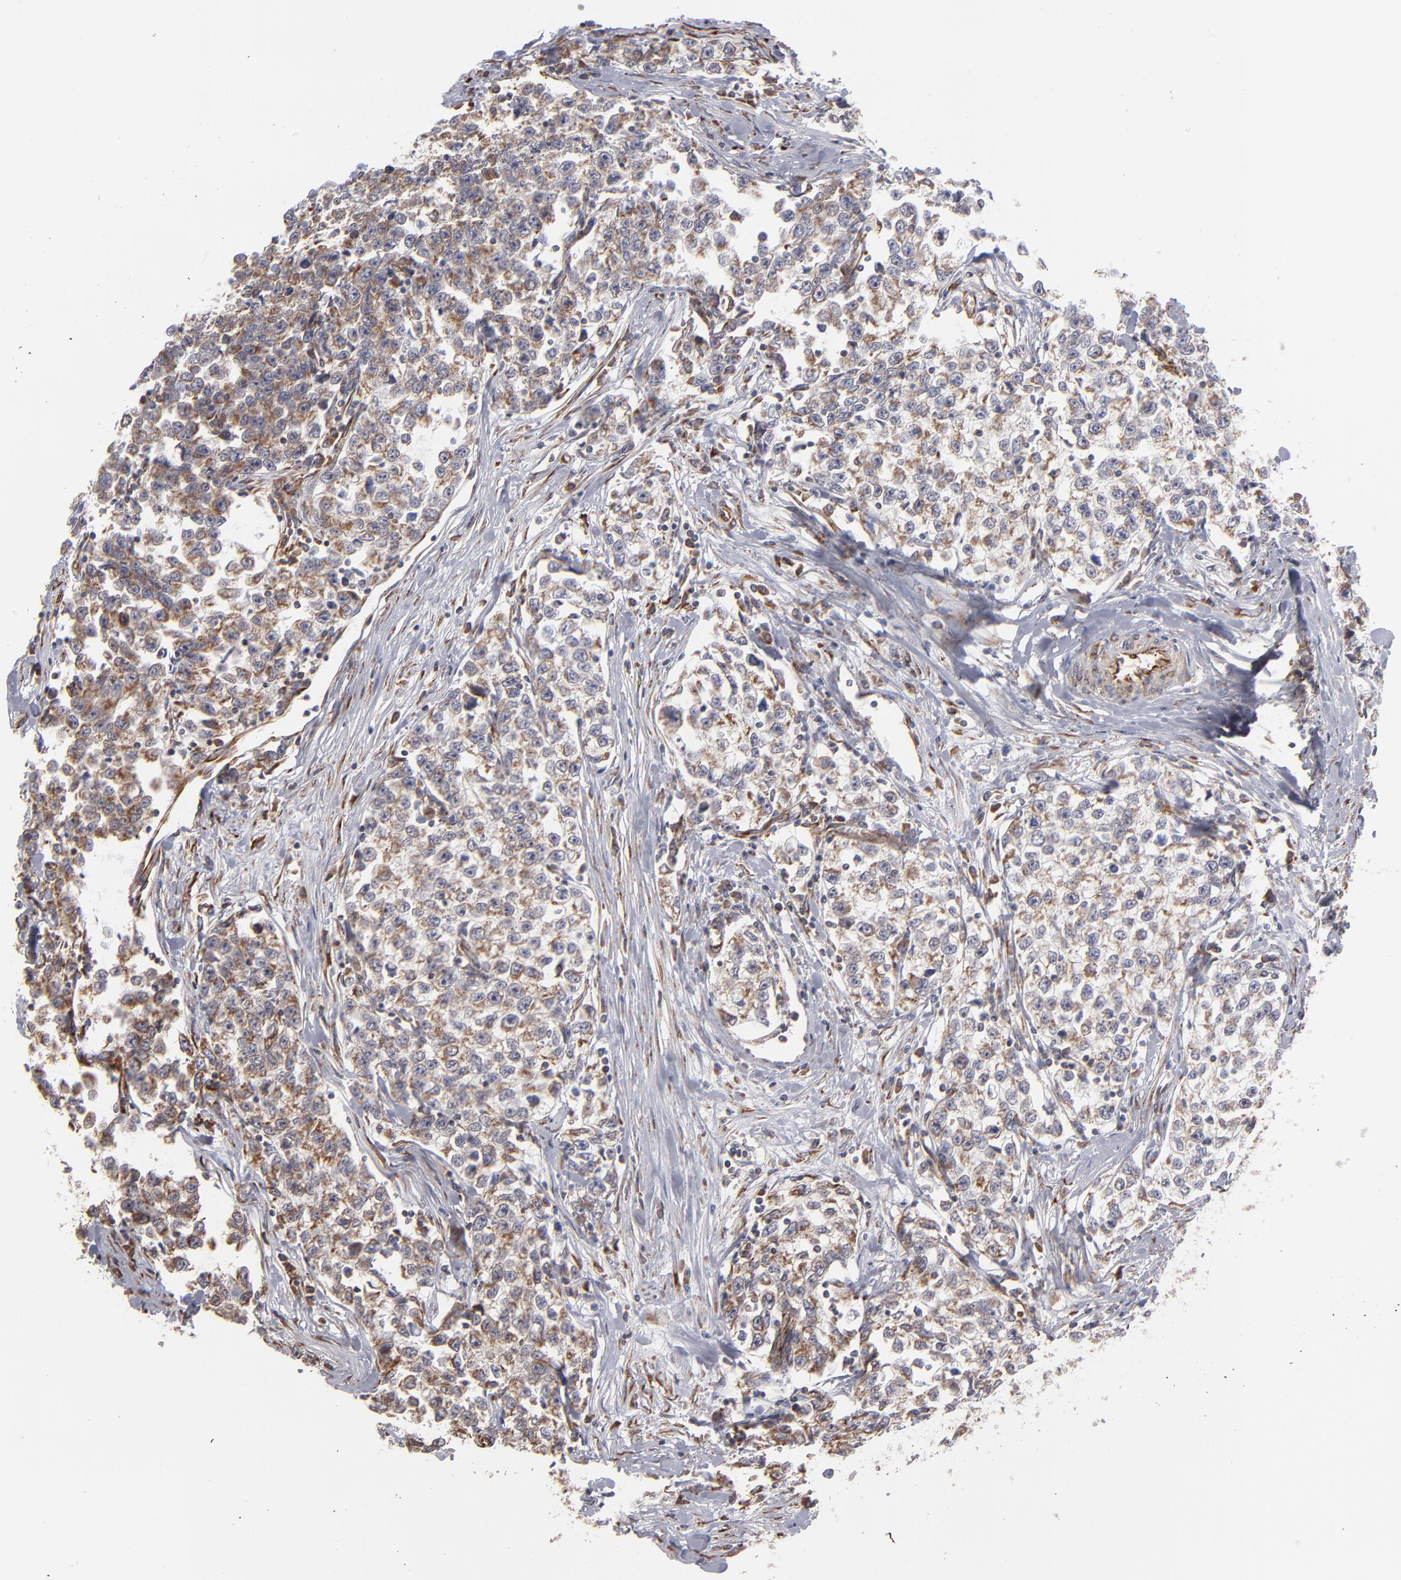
{"staining": {"intensity": "moderate", "quantity": ">75%", "location": "cytoplasmic/membranous"}, "tissue": "testis cancer", "cell_type": "Tumor cells", "image_type": "cancer", "snomed": [{"axis": "morphology", "description": "Seminoma, NOS"}, {"axis": "morphology", "description": "Carcinoma, Embryonal, NOS"}, {"axis": "topography", "description": "Testis"}], "caption": "There is medium levels of moderate cytoplasmic/membranous staining in tumor cells of embryonal carcinoma (testis), as demonstrated by immunohistochemical staining (brown color).", "gene": "KTN1", "patient": {"sex": "male", "age": 30}}